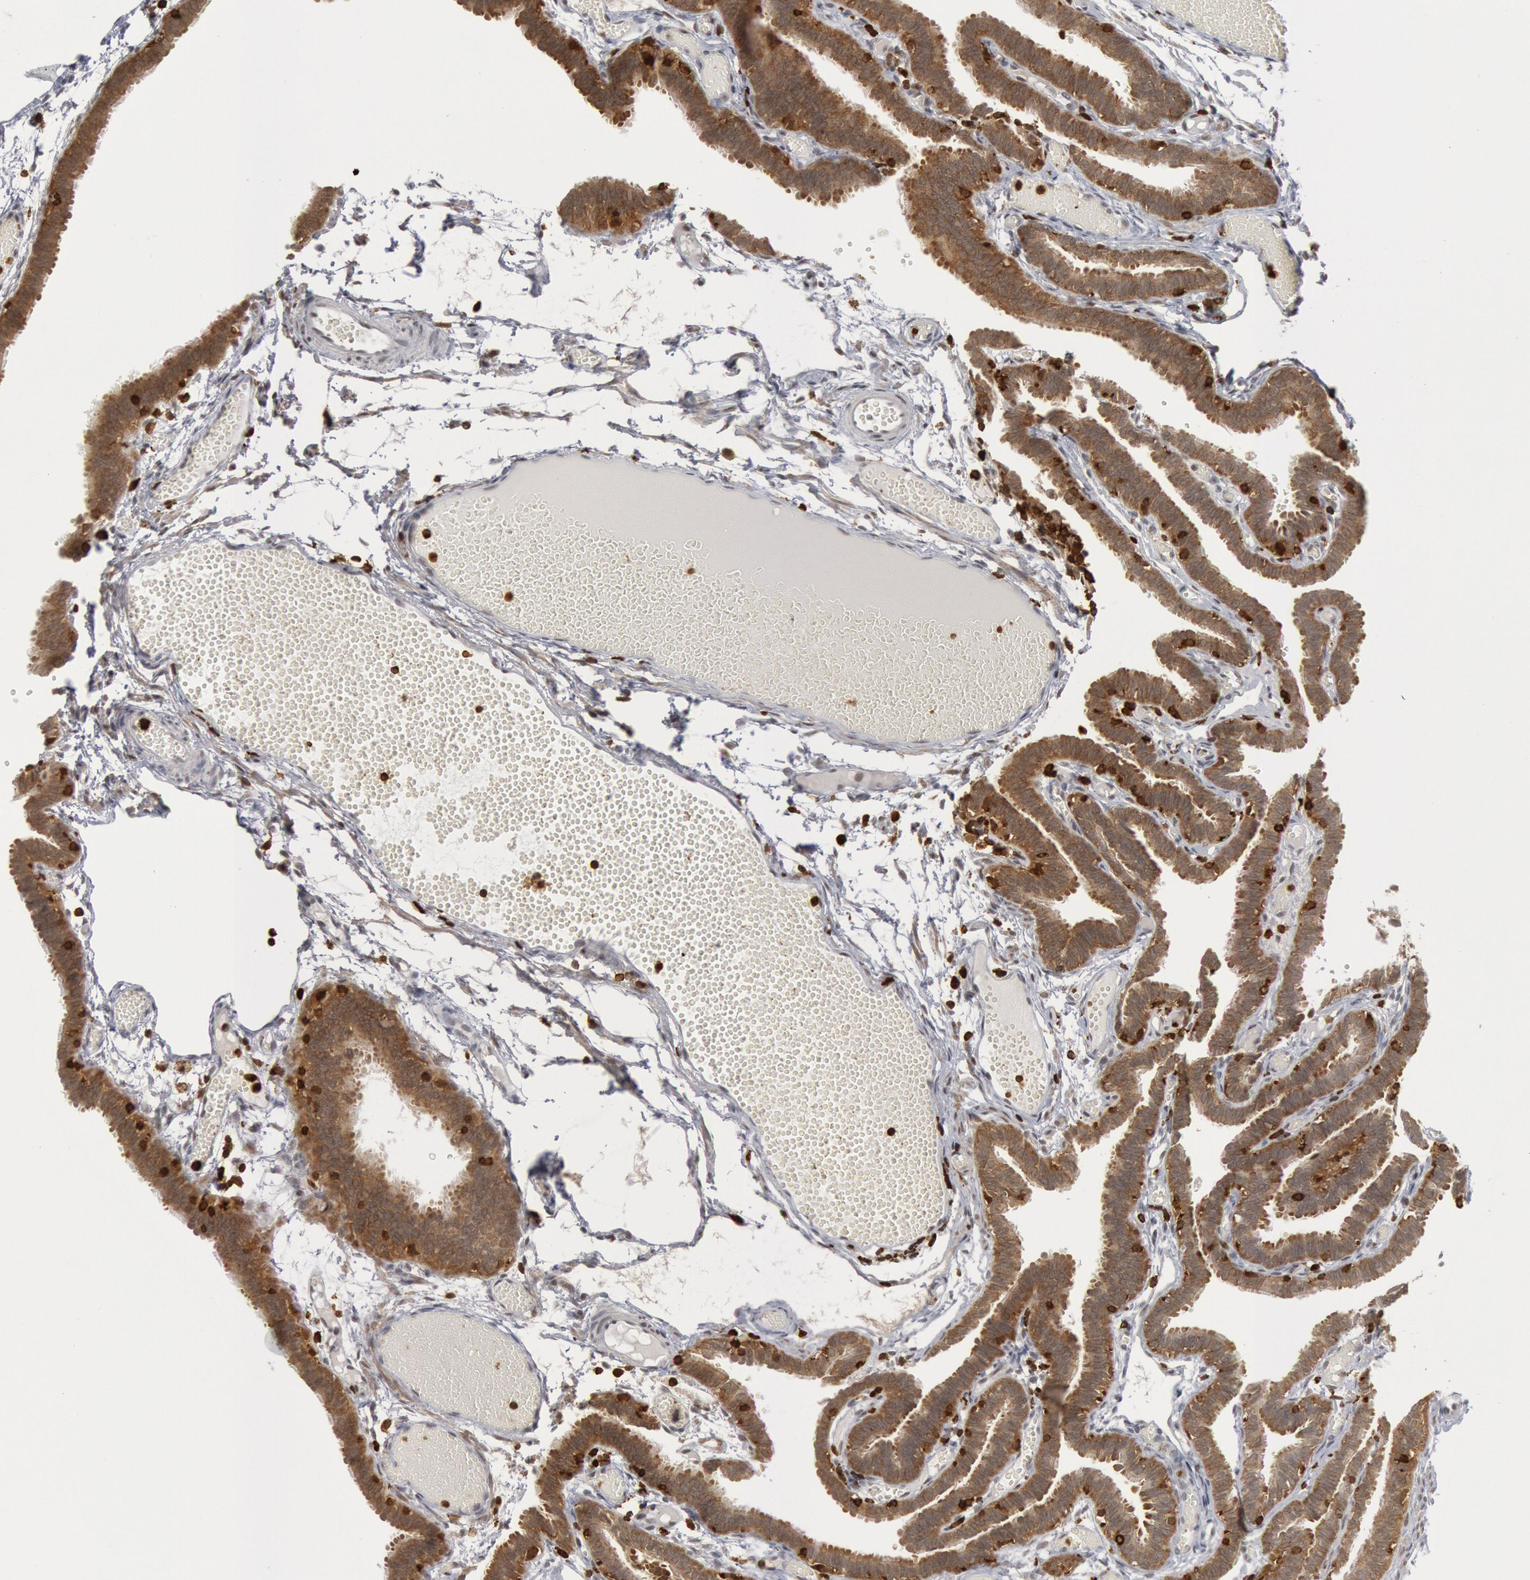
{"staining": {"intensity": "strong", "quantity": ">75%", "location": "cytoplasmic/membranous"}, "tissue": "fallopian tube", "cell_type": "Glandular cells", "image_type": "normal", "snomed": [{"axis": "morphology", "description": "Normal tissue, NOS"}, {"axis": "topography", "description": "Fallopian tube"}], "caption": "Protein staining of benign fallopian tube reveals strong cytoplasmic/membranous positivity in approximately >75% of glandular cells. (IHC, brightfield microscopy, high magnification).", "gene": "PTPN6", "patient": {"sex": "female", "age": 29}}